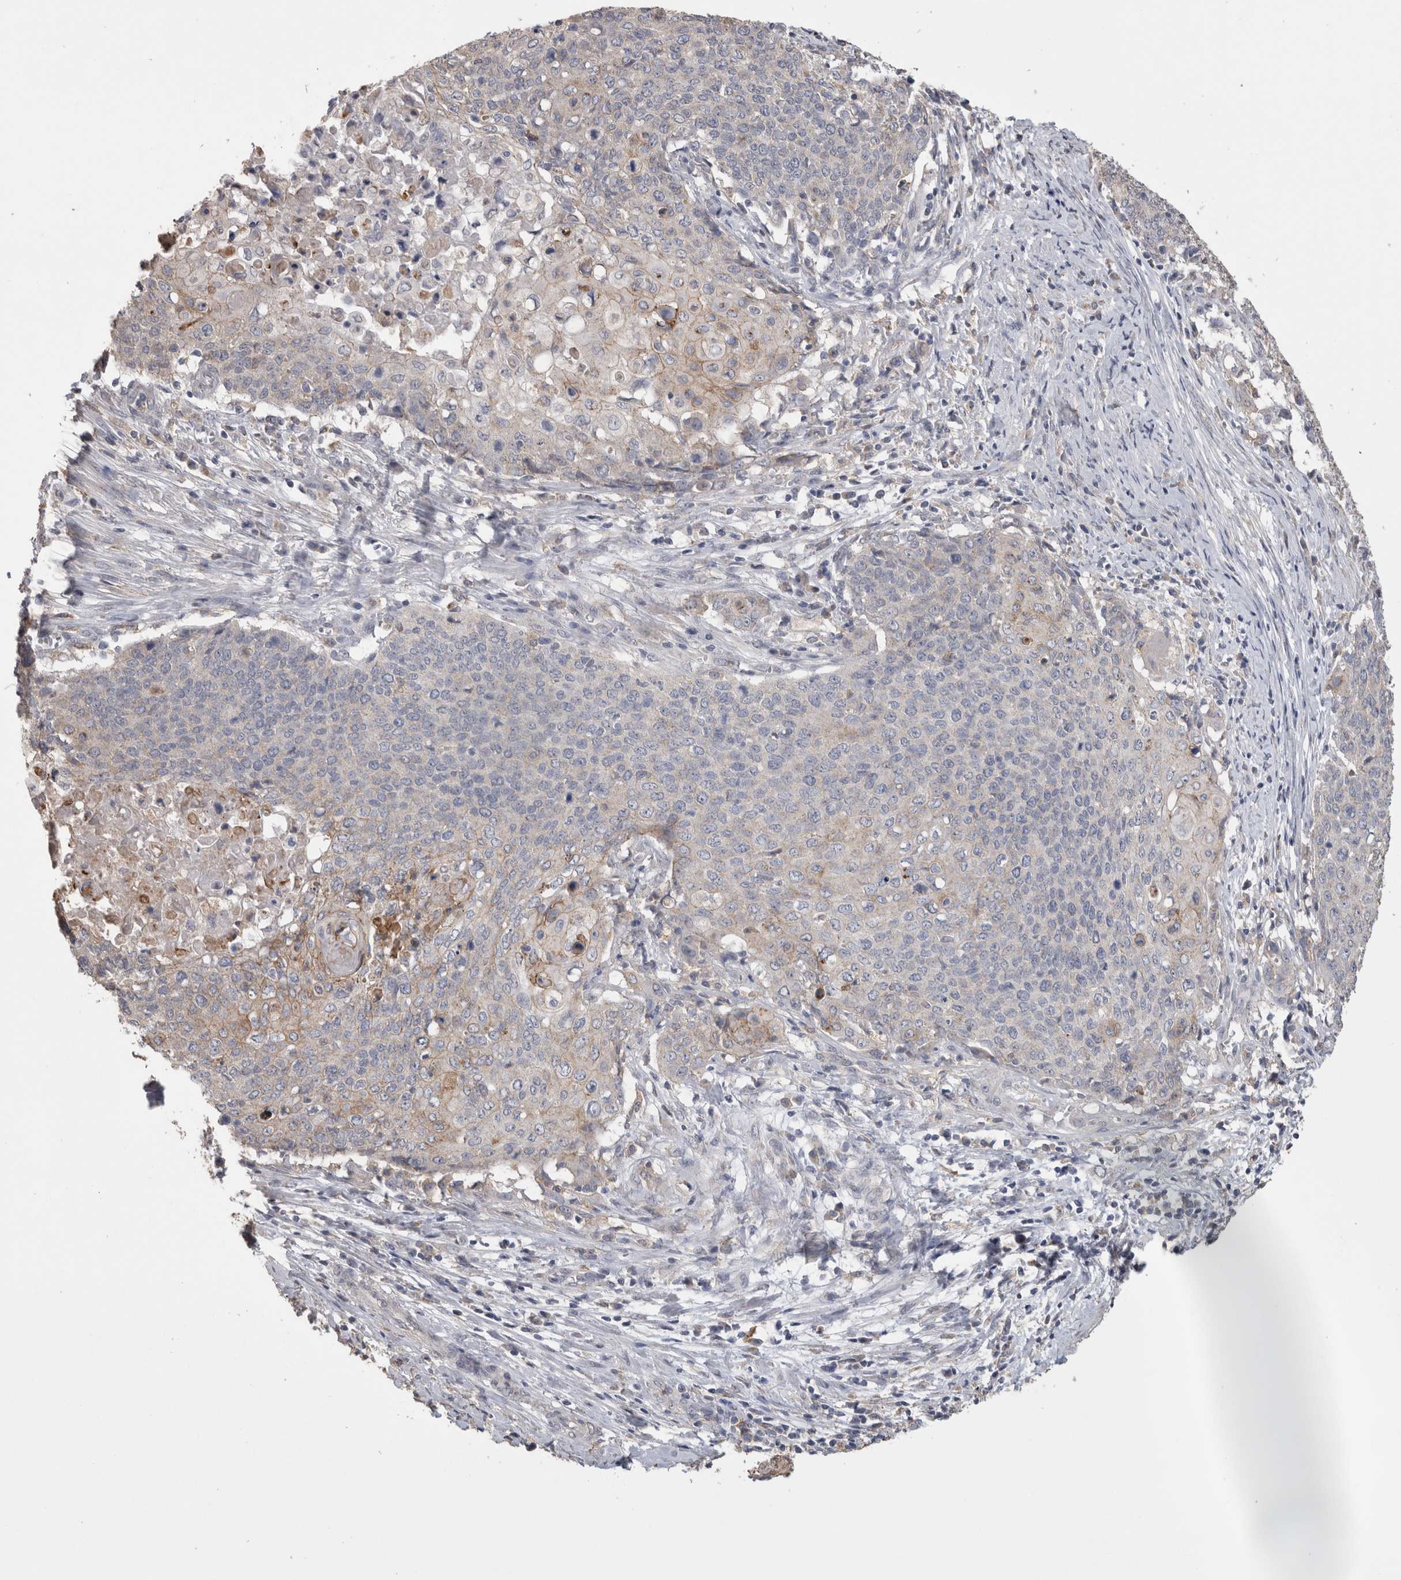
{"staining": {"intensity": "weak", "quantity": "<25%", "location": "cytoplasmic/membranous"}, "tissue": "cervical cancer", "cell_type": "Tumor cells", "image_type": "cancer", "snomed": [{"axis": "morphology", "description": "Squamous cell carcinoma, NOS"}, {"axis": "topography", "description": "Cervix"}], "caption": "Tumor cells show no significant protein positivity in cervical squamous cell carcinoma.", "gene": "CNTFR", "patient": {"sex": "female", "age": 39}}